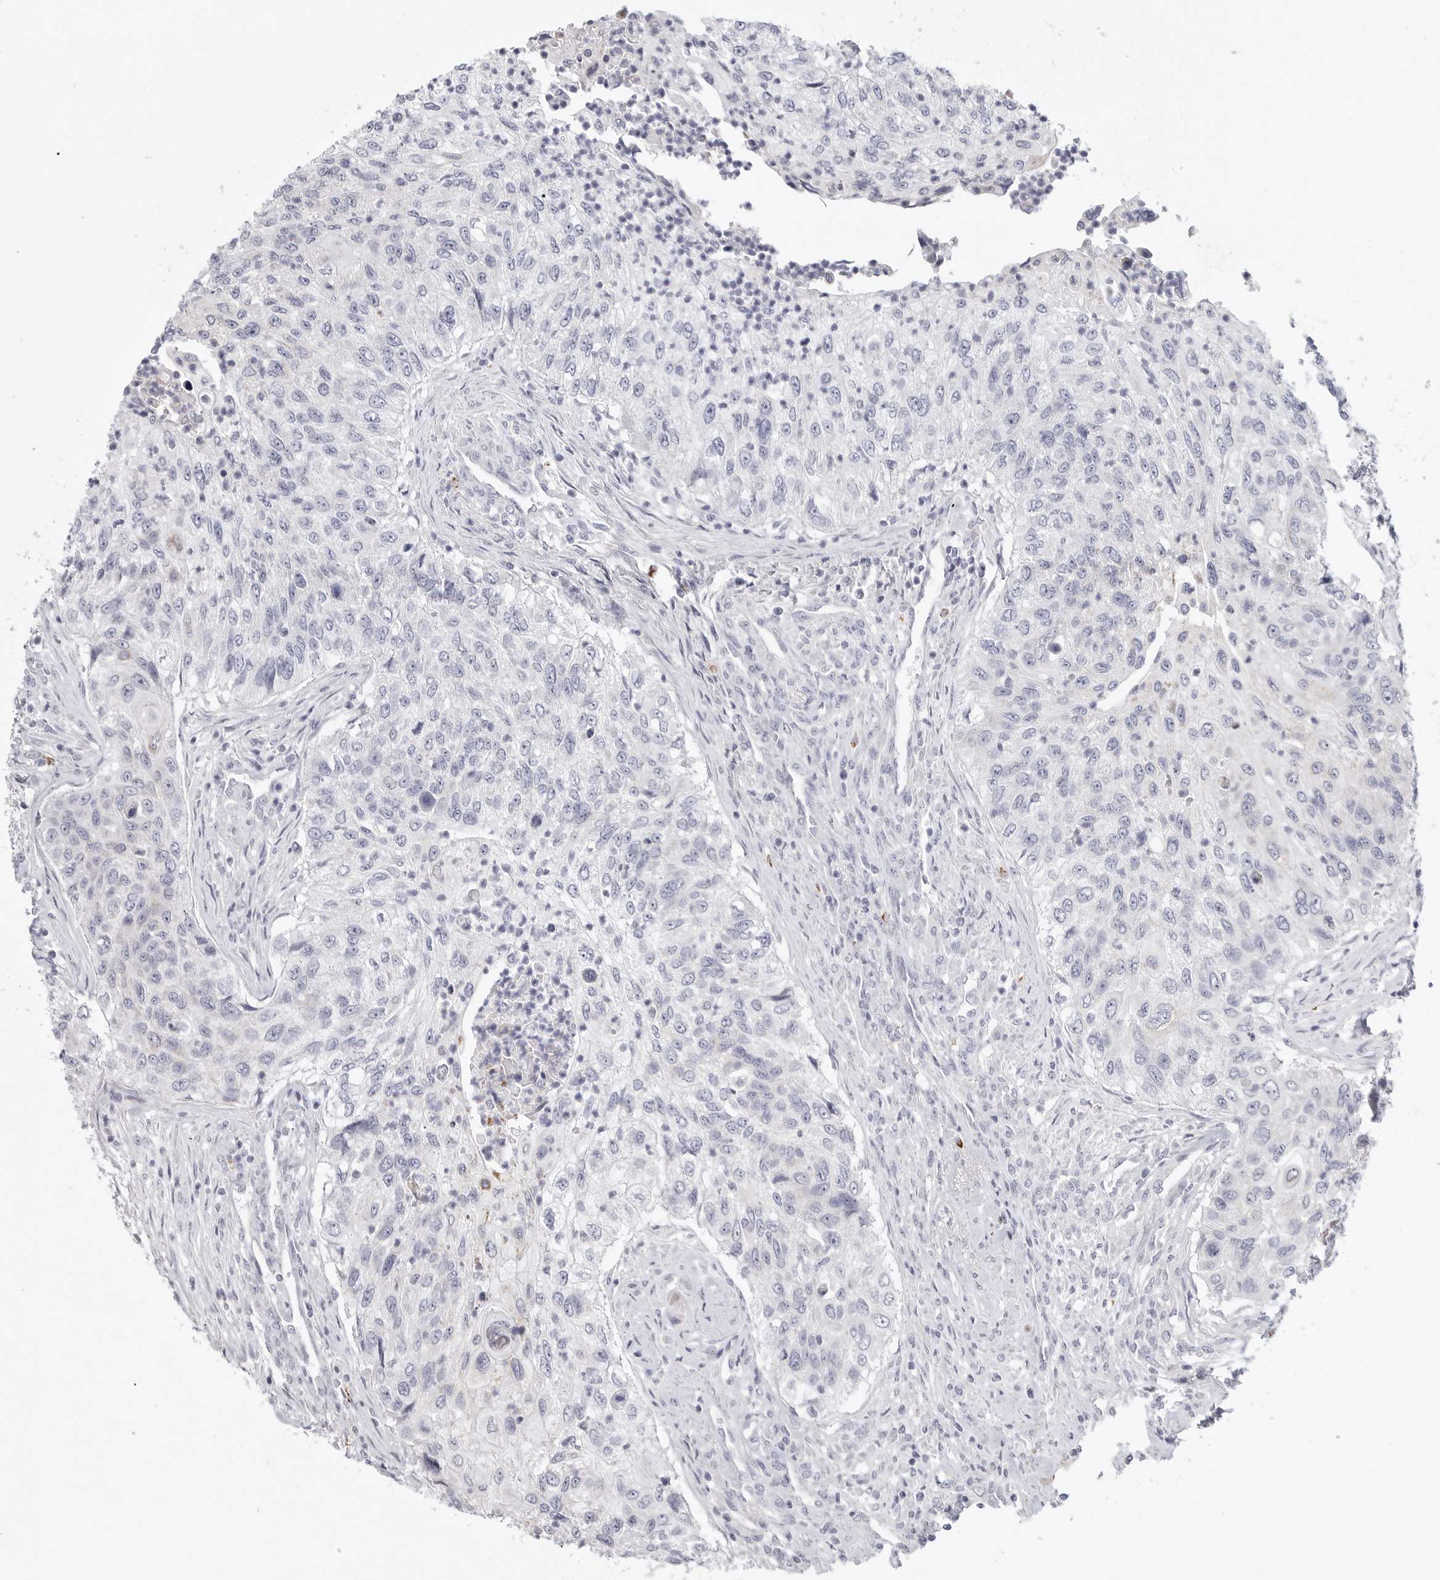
{"staining": {"intensity": "negative", "quantity": "none", "location": "none"}, "tissue": "urothelial cancer", "cell_type": "Tumor cells", "image_type": "cancer", "snomed": [{"axis": "morphology", "description": "Urothelial carcinoma, High grade"}, {"axis": "topography", "description": "Urinary bladder"}], "caption": "IHC photomicrograph of urothelial cancer stained for a protein (brown), which demonstrates no positivity in tumor cells.", "gene": "ELP3", "patient": {"sex": "female", "age": 60}}